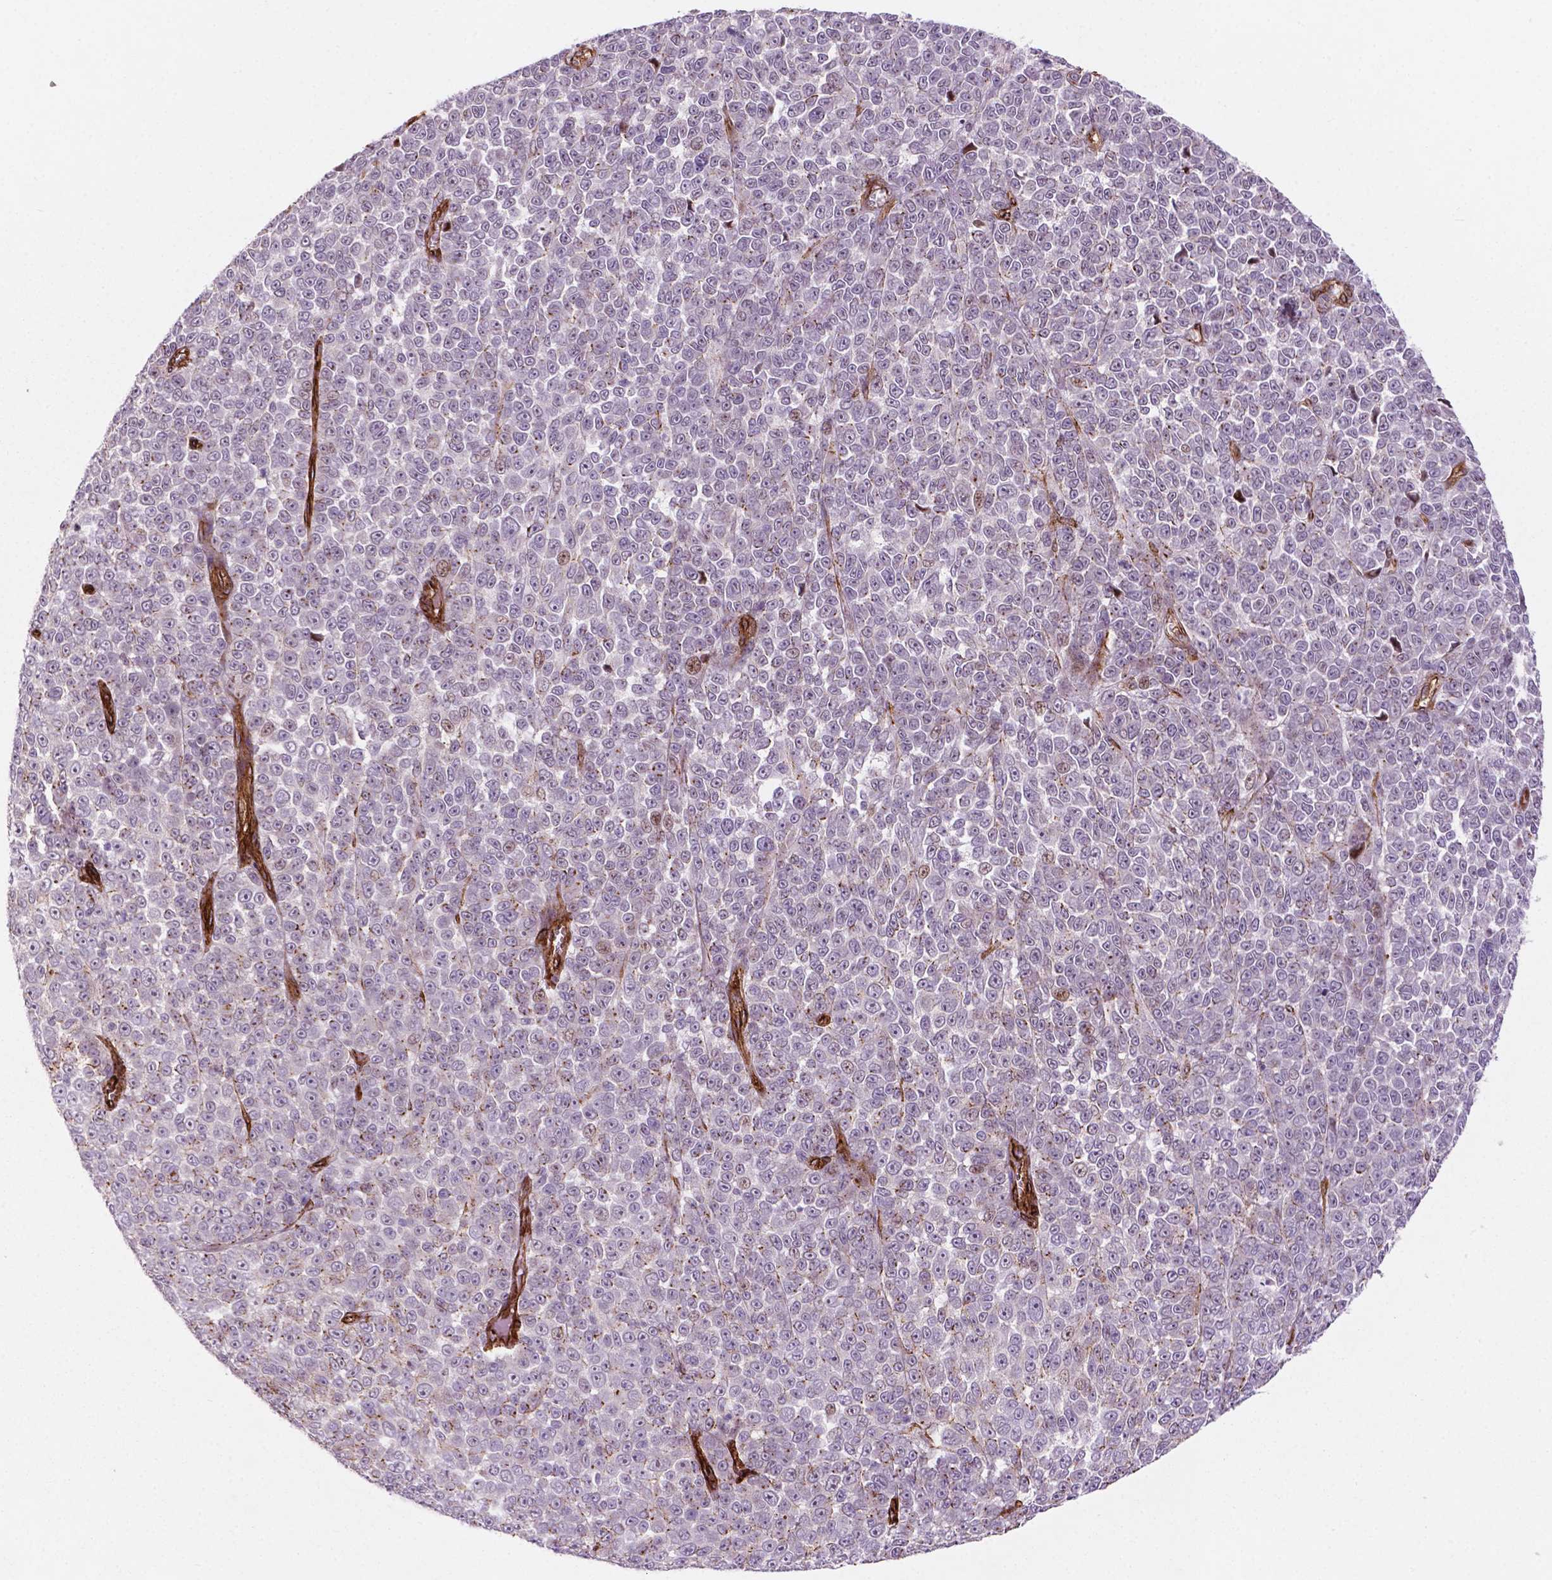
{"staining": {"intensity": "negative", "quantity": "none", "location": "none"}, "tissue": "melanoma", "cell_type": "Tumor cells", "image_type": "cancer", "snomed": [{"axis": "morphology", "description": "Malignant melanoma, NOS"}, {"axis": "topography", "description": "Skin"}], "caption": "High power microscopy image of an IHC micrograph of malignant melanoma, revealing no significant staining in tumor cells.", "gene": "EGFL8", "patient": {"sex": "female", "age": 95}}